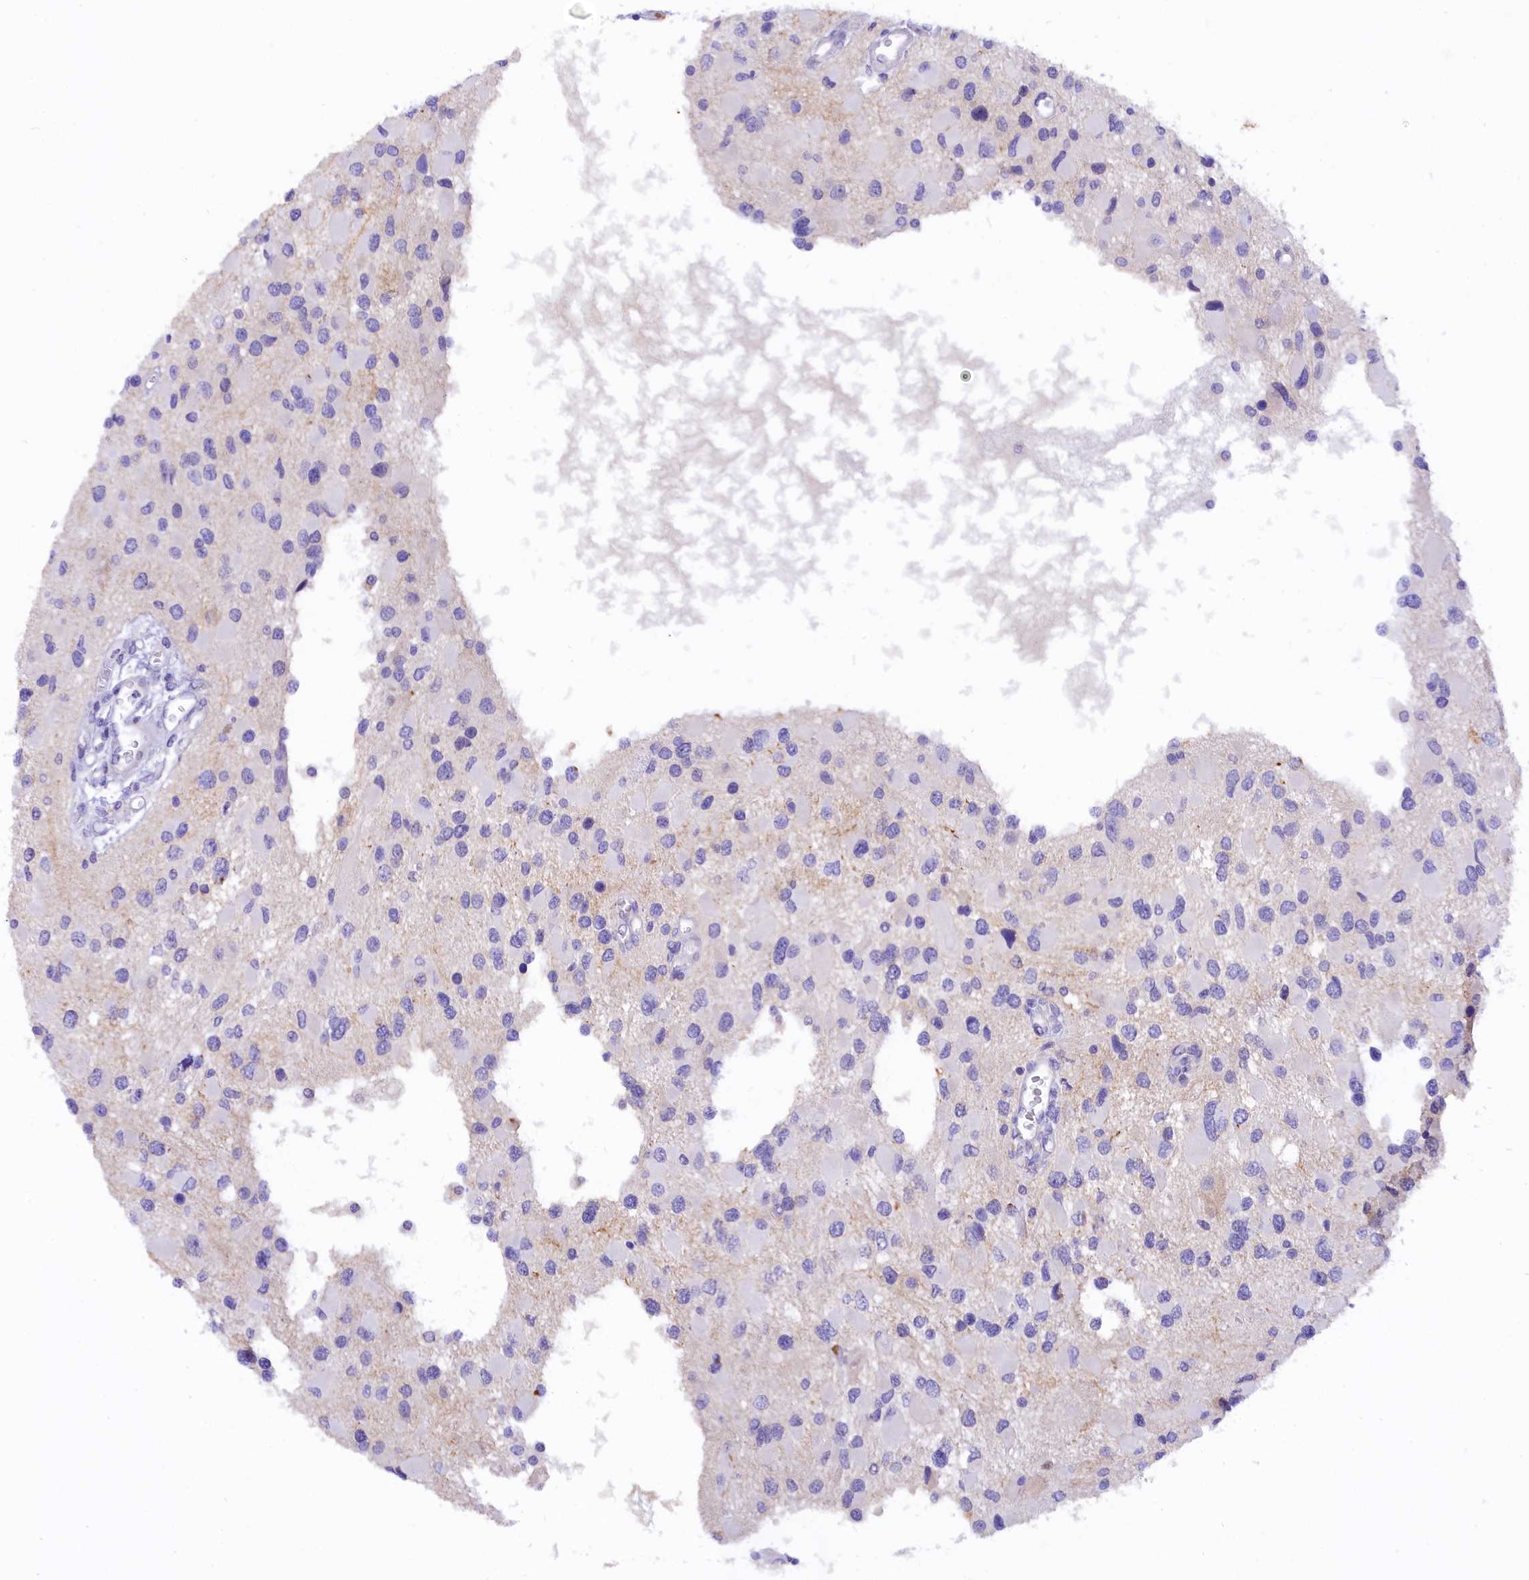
{"staining": {"intensity": "negative", "quantity": "none", "location": "none"}, "tissue": "glioma", "cell_type": "Tumor cells", "image_type": "cancer", "snomed": [{"axis": "morphology", "description": "Glioma, malignant, High grade"}, {"axis": "topography", "description": "Brain"}], "caption": "High-grade glioma (malignant) was stained to show a protein in brown. There is no significant expression in tumor cells.", "gene": "COL6A5", "patient": {"sex": "male", "age": 53}}